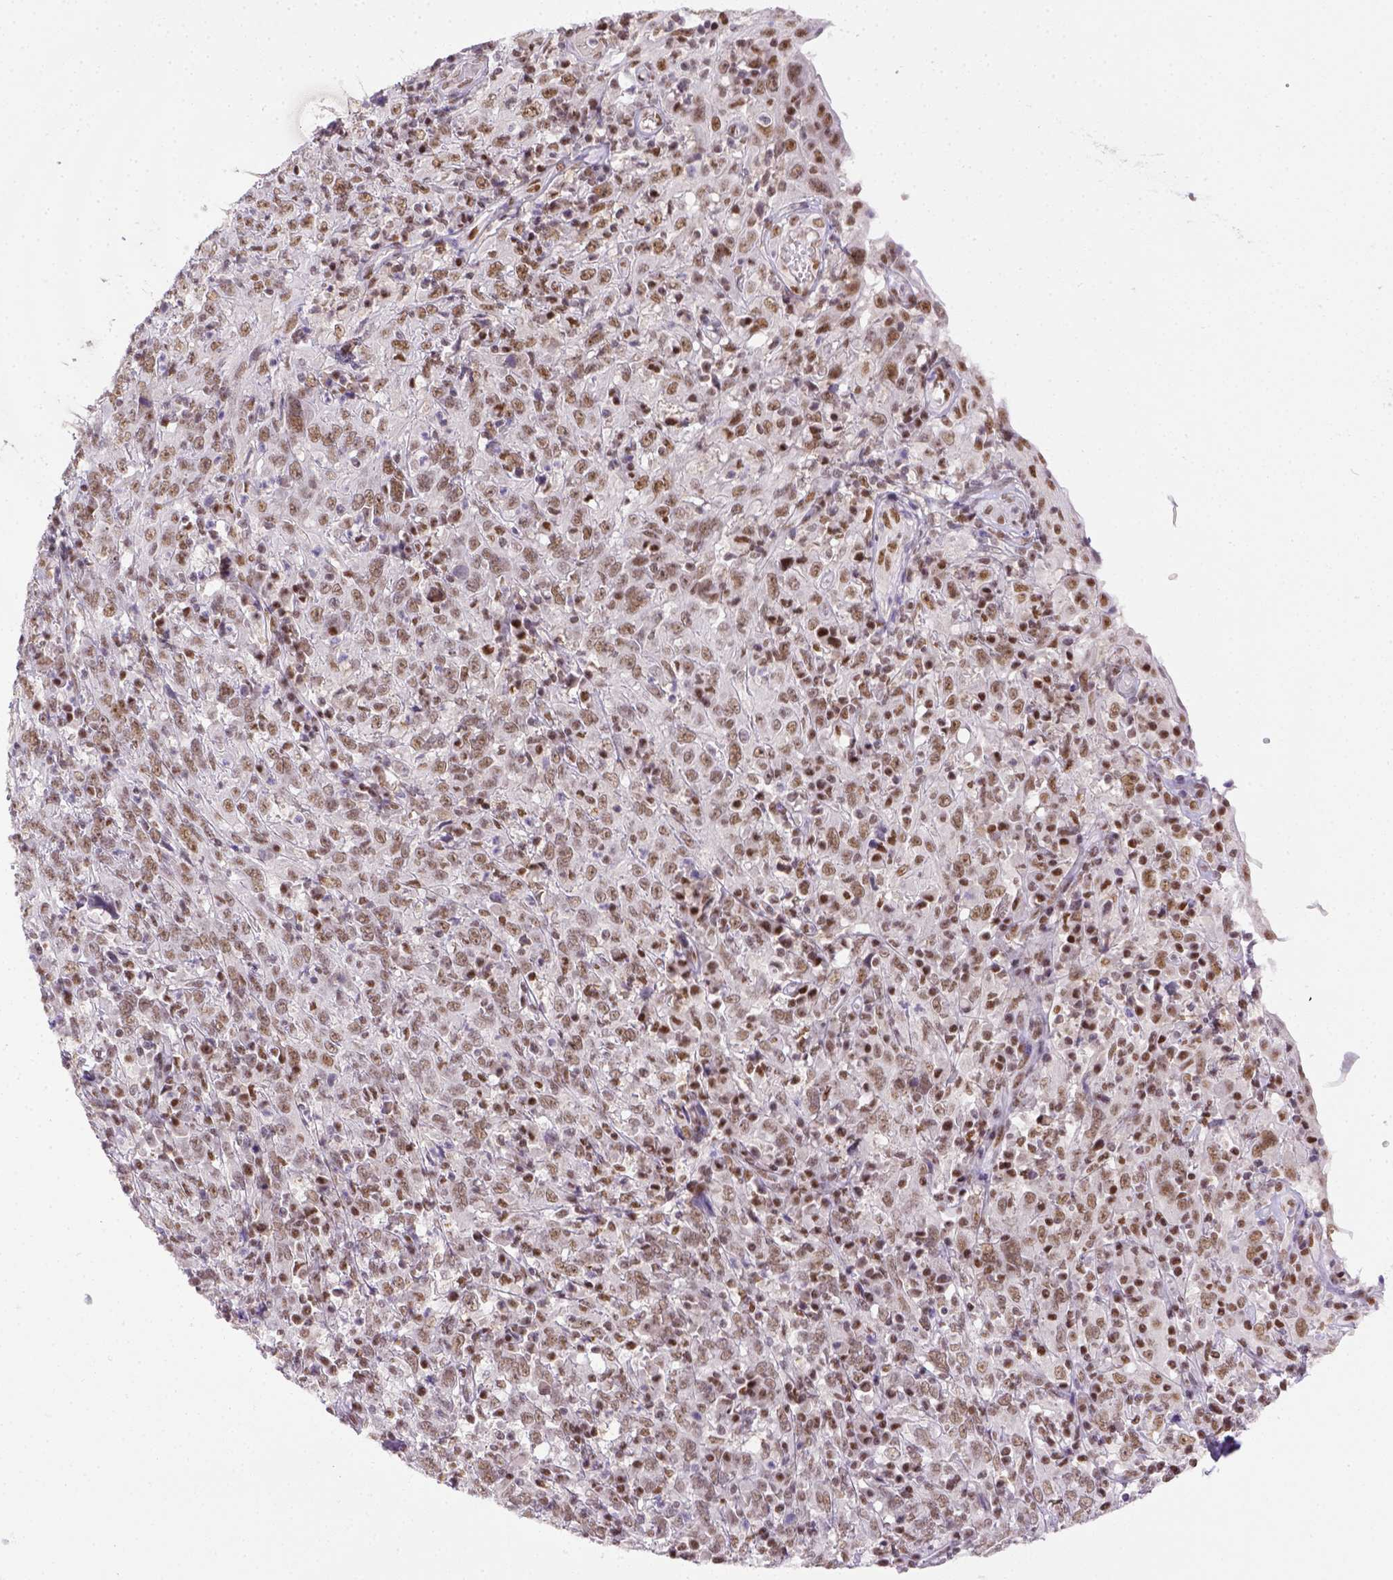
{"staining": {"intensity": "weak", "quantity": "25%-75%", "location": "nuclear"}, "tissue": "cervical cancer", "cell_type": "Tumor cells", "image_type": "cancer", "snomed": [{"axis": "morphology", "description": "Squamous cell carcinoma, NOS"}, {"axis": "topography", "description": "Cervix"}], "caption": "The micrograph reveals a brown stain indicating the presence of a protein in the nuclear of tumor cells in cervical squamous cell carcinoma.", "gene": "ERCC1", "patient": {"sex": "female", "age": 46}}